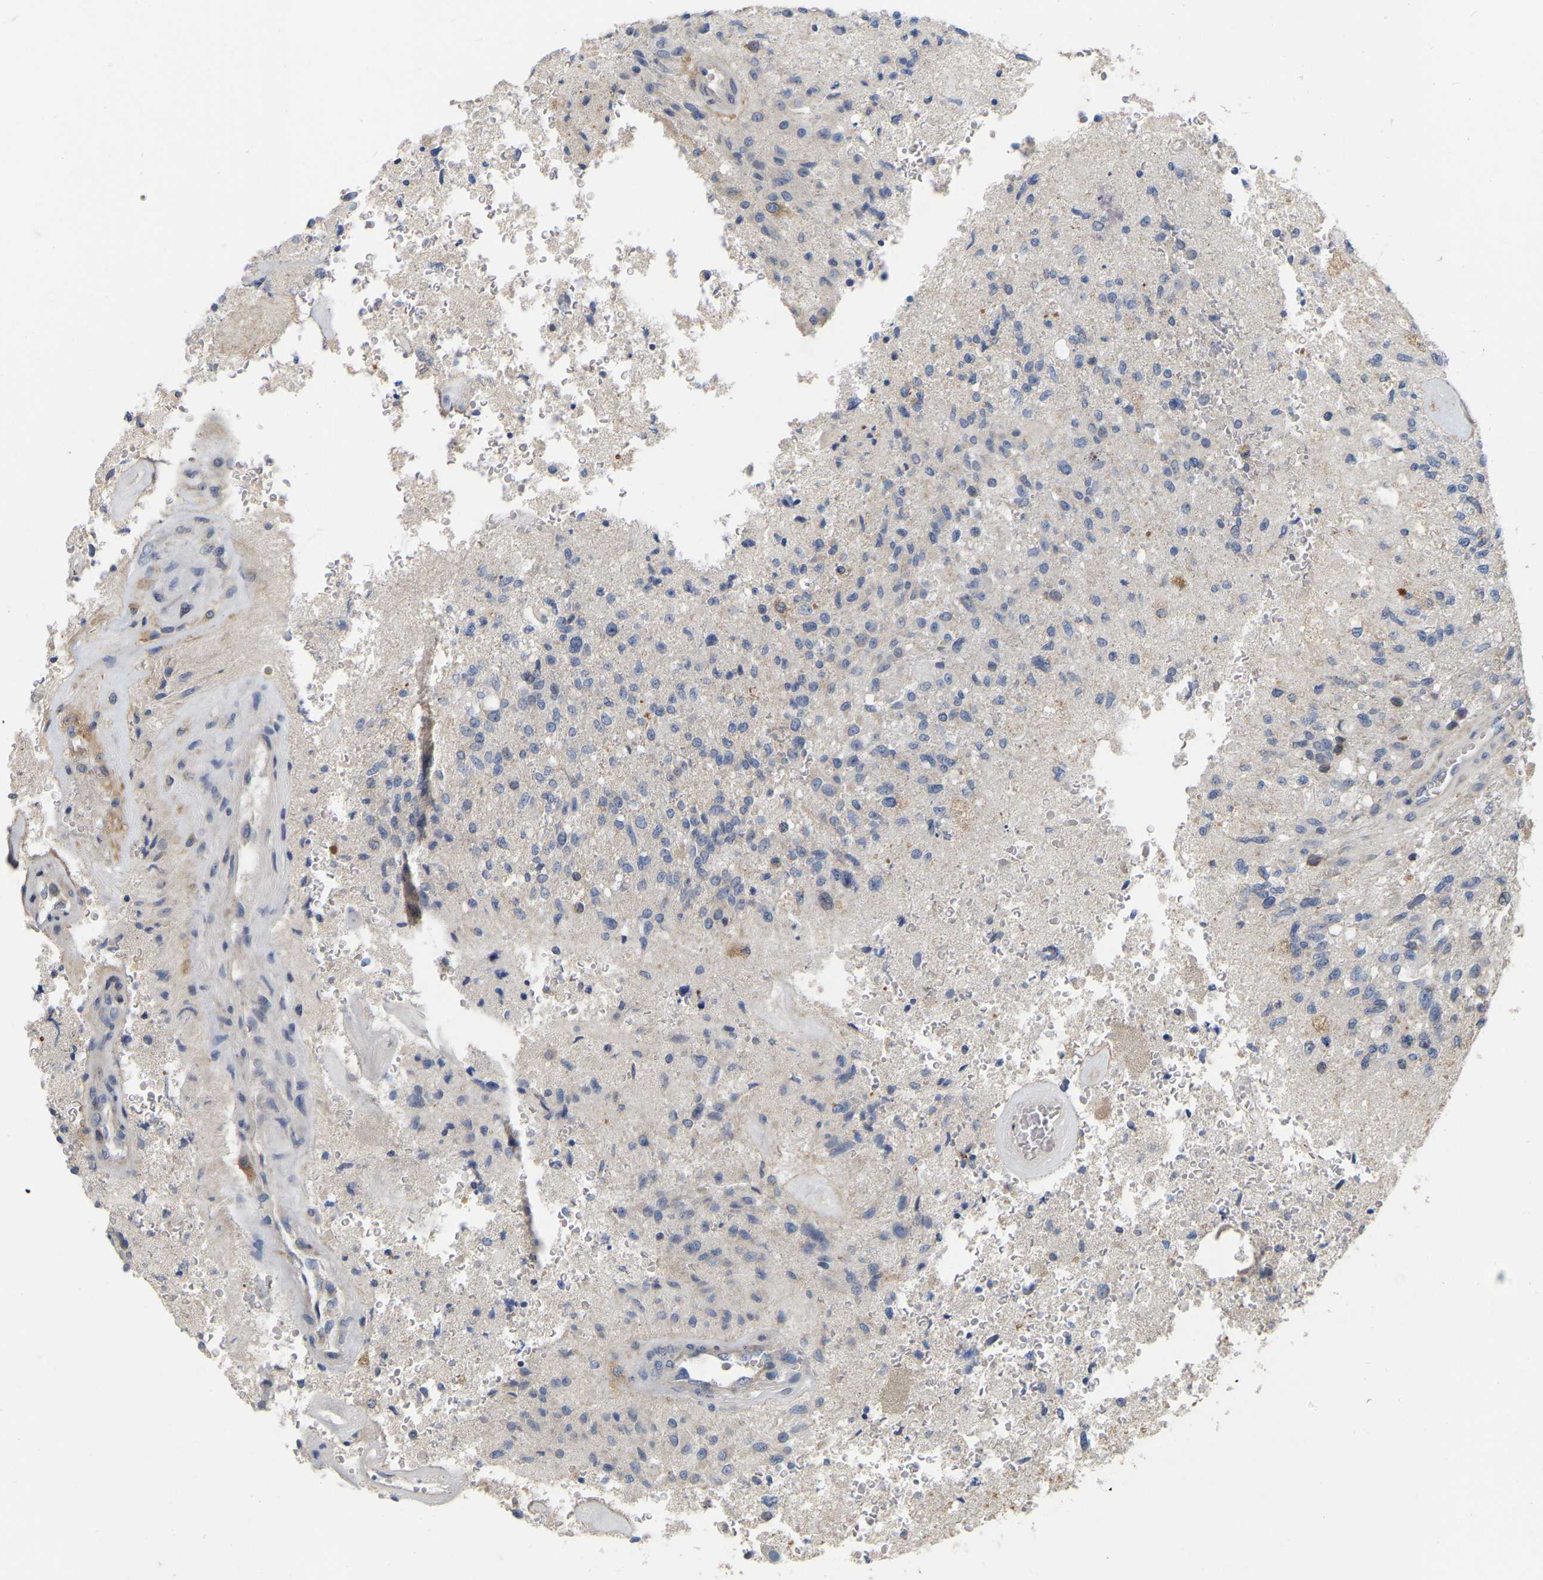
{"staining": {"intensity": "moderate", "quantity": "<25%", "location": "cytoplasmic/membranous"}, "tissue": "glioma", "cell_type": "Tumor cells", "image_type": "cancer", "snomed": [{"axis": "morphology", "description": "Normal tissue, NOS"}, {"axis": "morphology", "description": "Glioma, malignant, High grade"}, {"axis": "topography", "description": "Cerebral cortex"}], "caption": "Immunohistochemical staining of malignant glioma (high-grade) demonstrates moderate cytoplasmic/membranous protein expression in approximately <25% of tumor cells. The protein of interest is shown in brown color, while the nuclei are stained blue.", "gene": "SSH1", "patient": {"sex": "male", "age": 77}}